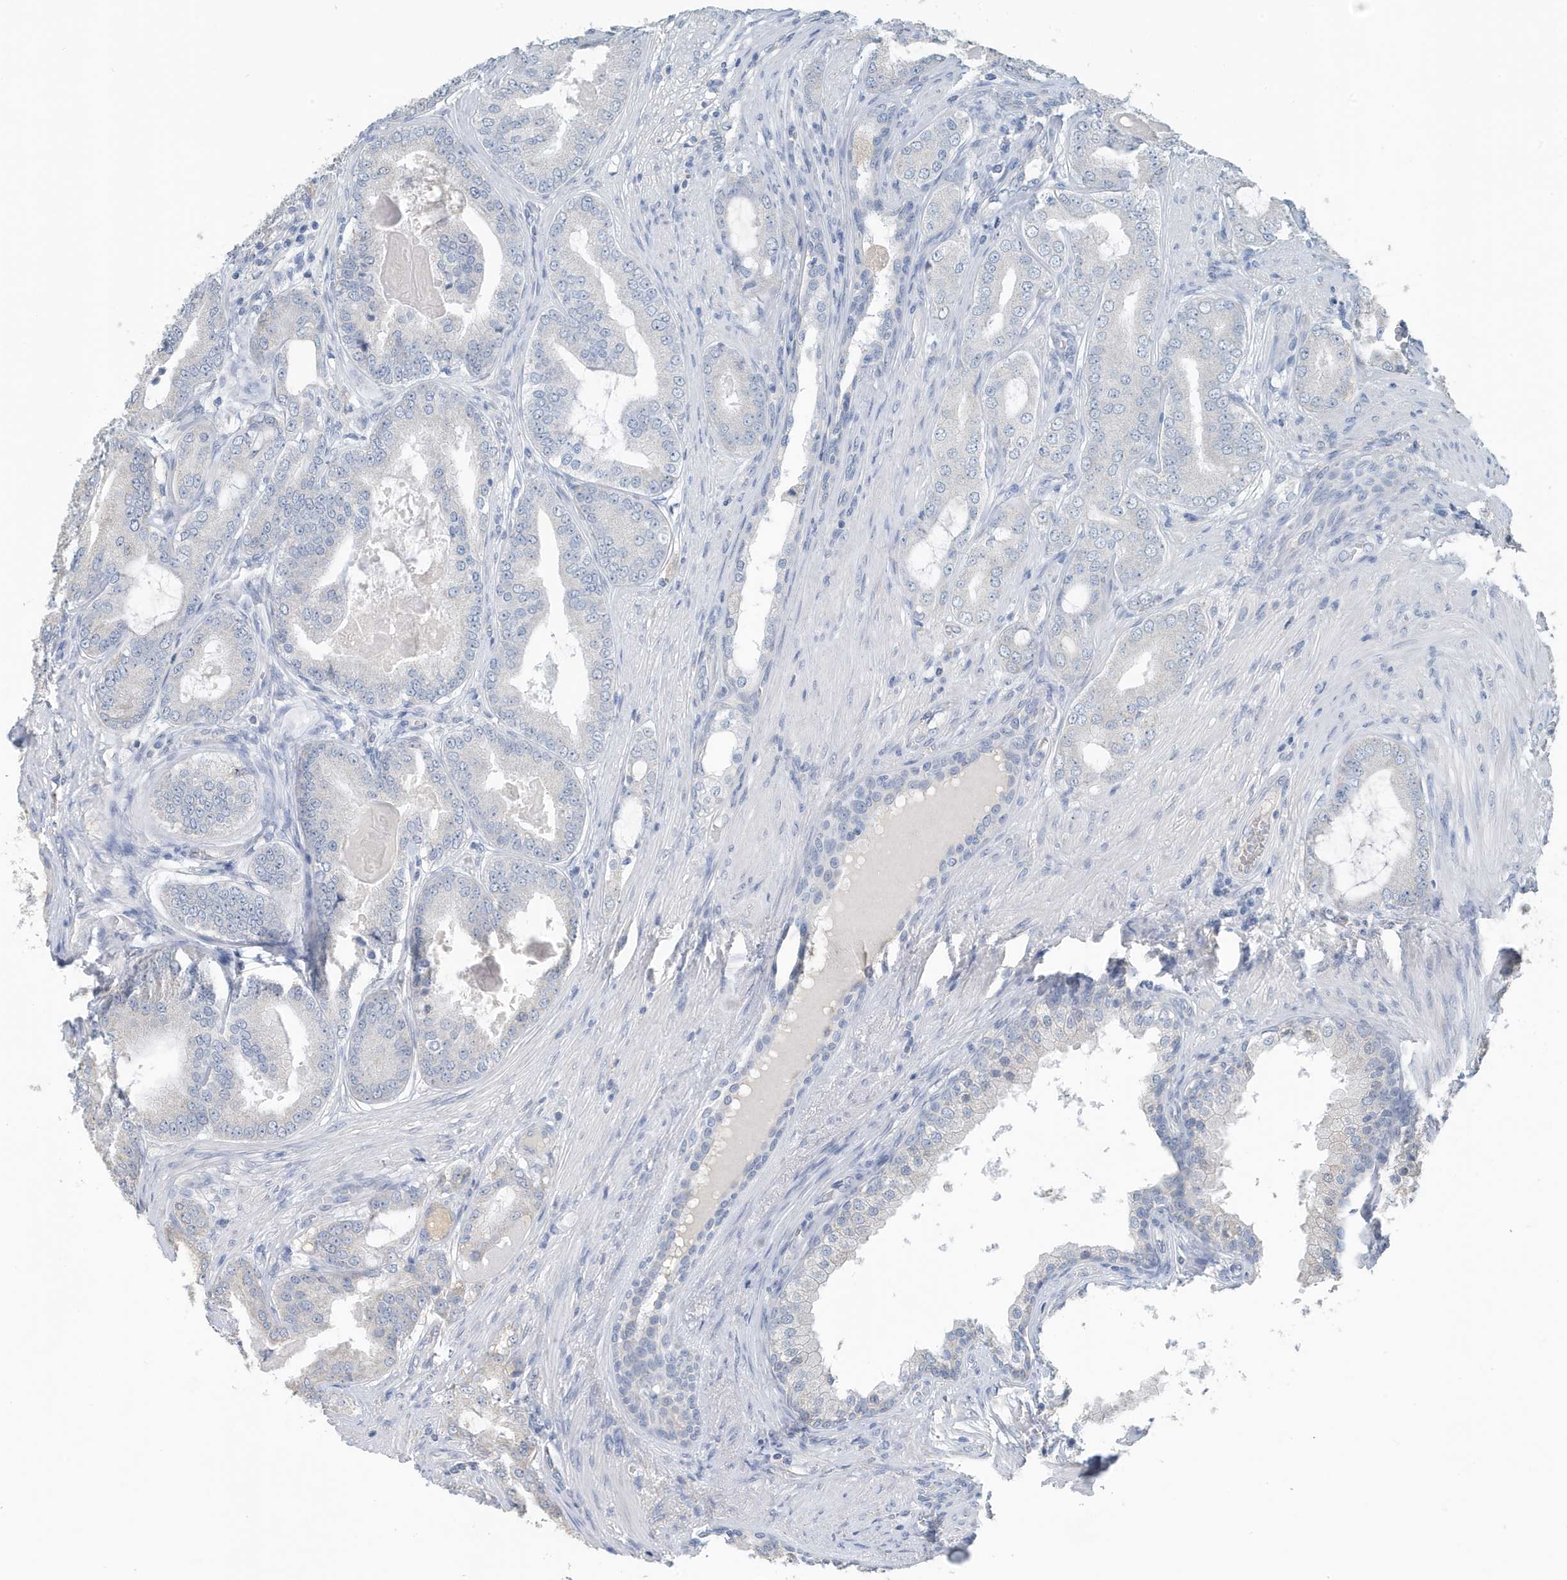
{"staining": {"intensity": "negative", "quantity": "none", "location": "none"}, "tissue": "prostate cancer", "cell_type": "Tumor cells", "image_type": "cancer", "snomed": [{"axis": "morphology", "description": "Adenocarcinoma, High grade"}, {"axis": "topography", "description": "Prostate"}], "caption": "Immunohistochemistry histopathology image of neoplastic tissue: human prostate cancer stained with DAB displays no significant protein staining in tumor cells. The staining is performed using DAB (3,3'-diaminobenzidine) brown chromogen with nuclei counter-stained in using hematoxylin.", "gene": "UGT2B4", "patient": {"sex": "male", "age": 60}}